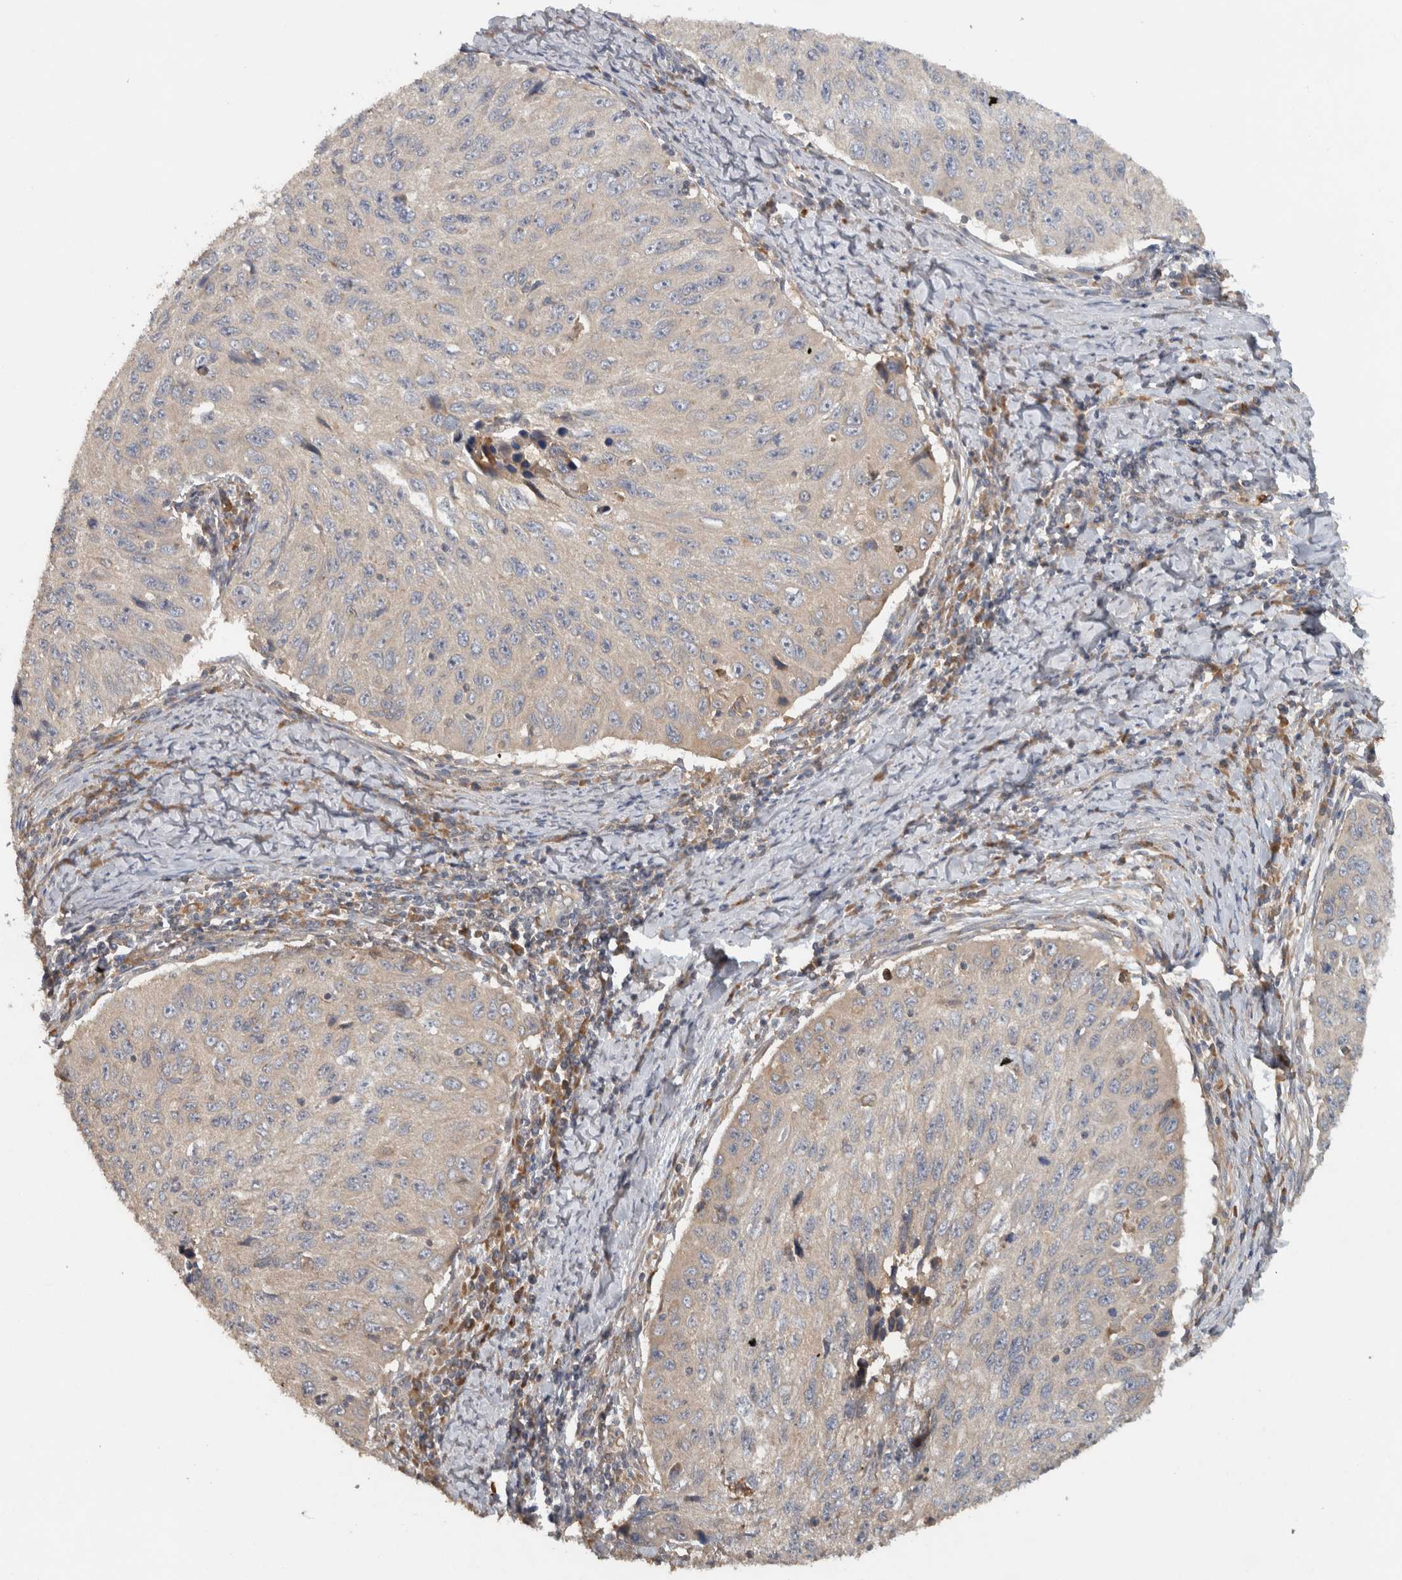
{"staining": {"intensity": "negative", "quantity": "none", "location": "none"}, "tissue": "cervical cancer", "cell_type": "Tumor cells", "image_type": "cancer", "snomed": [{"axis": "morphology", "description": "Squamous cell carcinoma, NOS"}, {"axis": "topography", "description": "Cervix"}], "caption": "This is a image of immunohistochemistry (IHC) staining of squamous cell carcinoma (cervical), which shows no expression in tumor cells.", "gene": "VEPH1", "patient": {"sex": "female", "age": 53}}